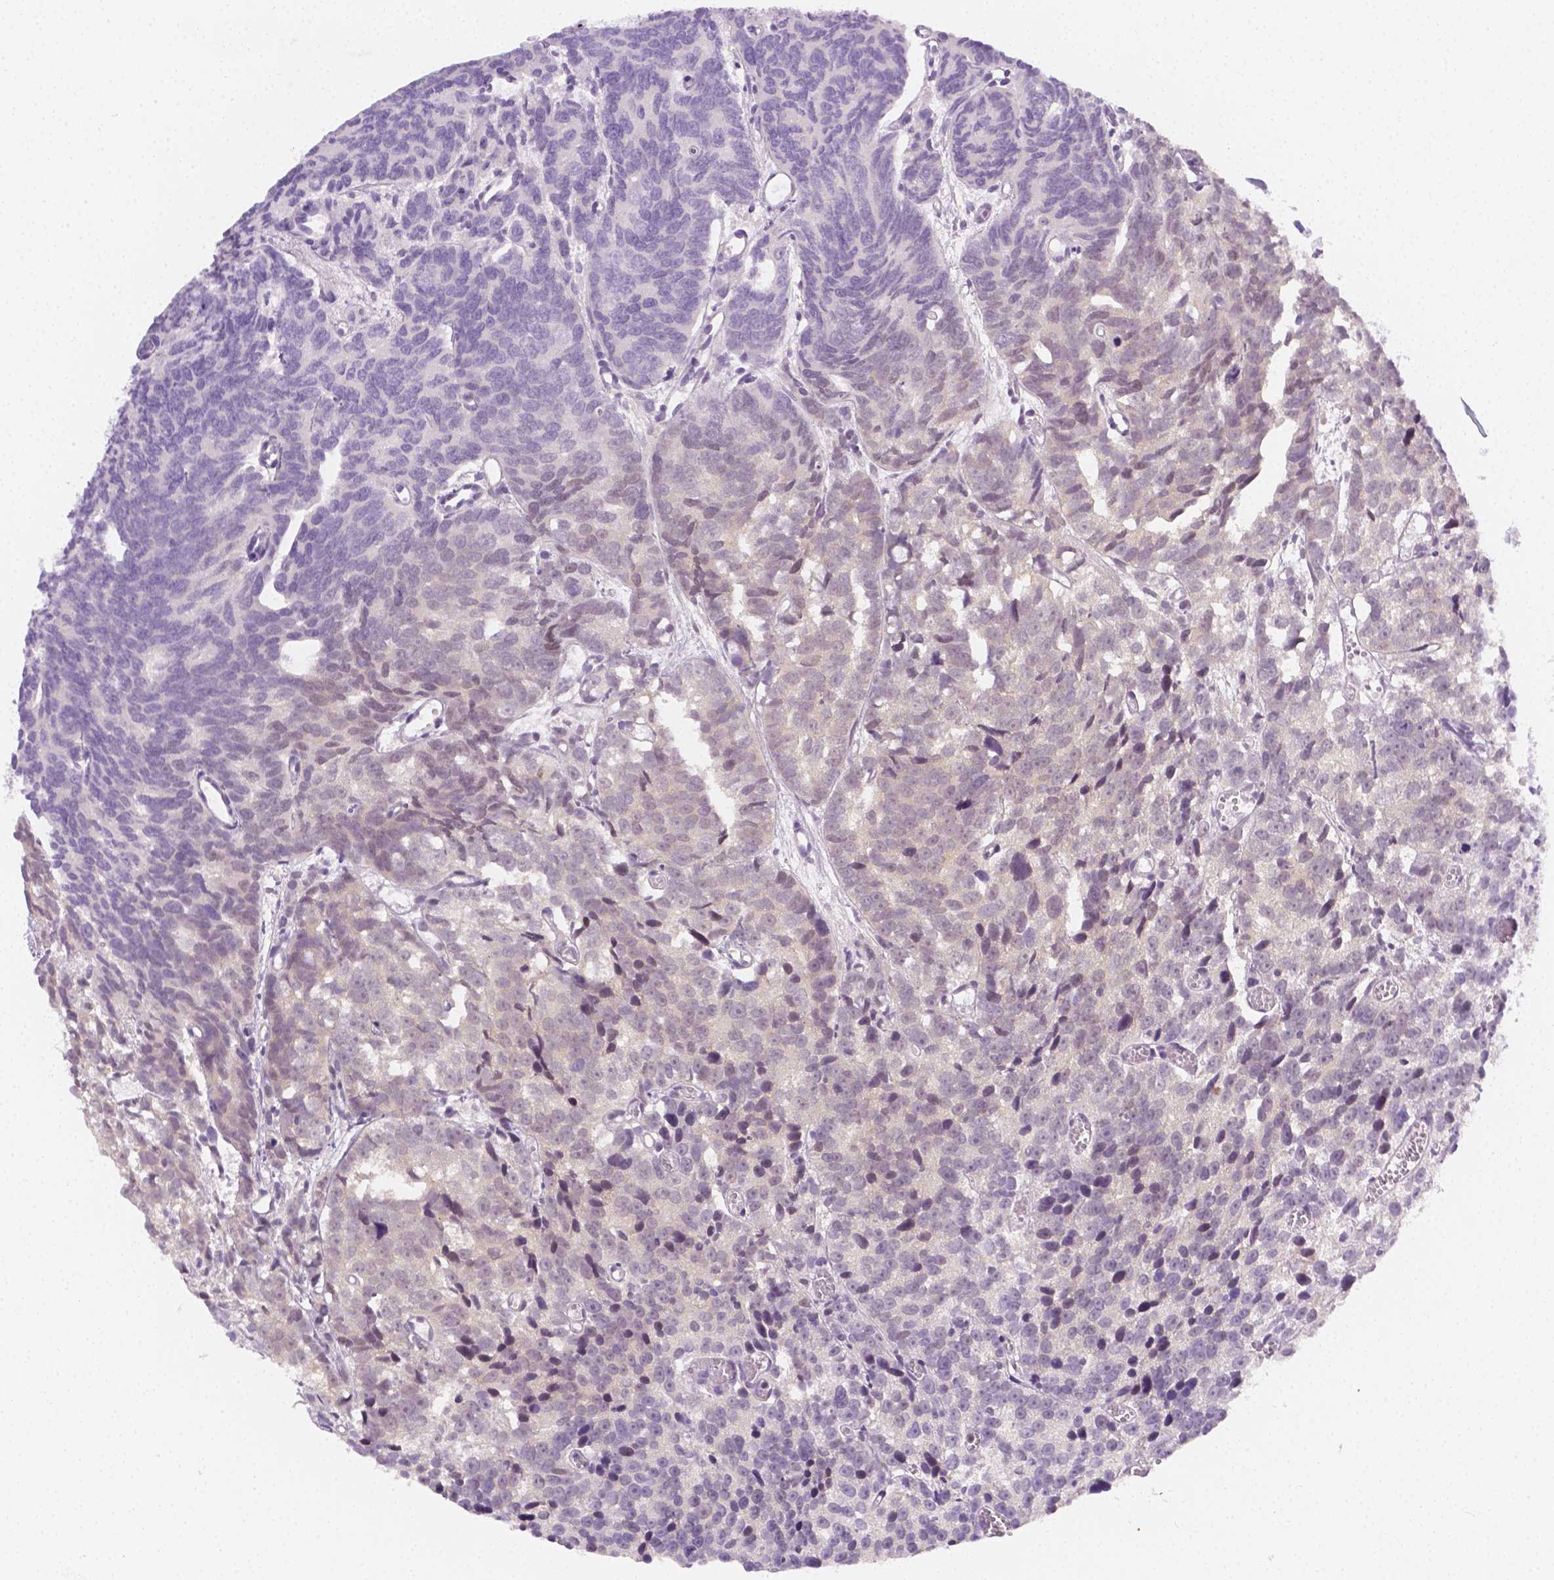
{"staining": {"intensity": "negative", "quantity": "none", "location": "none"}, "tissue": "prostate cancer", "cell_type": "Tumor cells", "image_type": "cancer", "snomed": [{"axis": "morphology", "description": "Adenocarcinoma, High grade"}, {"axis": "topography", "description": "Prostate"}], "caption": "Tumor cells are negative for brown protein staining in high-grade adenocarcinoma (prostate).", "gene": "SGTB", "patient": {"sex": "male", "age": 77}}